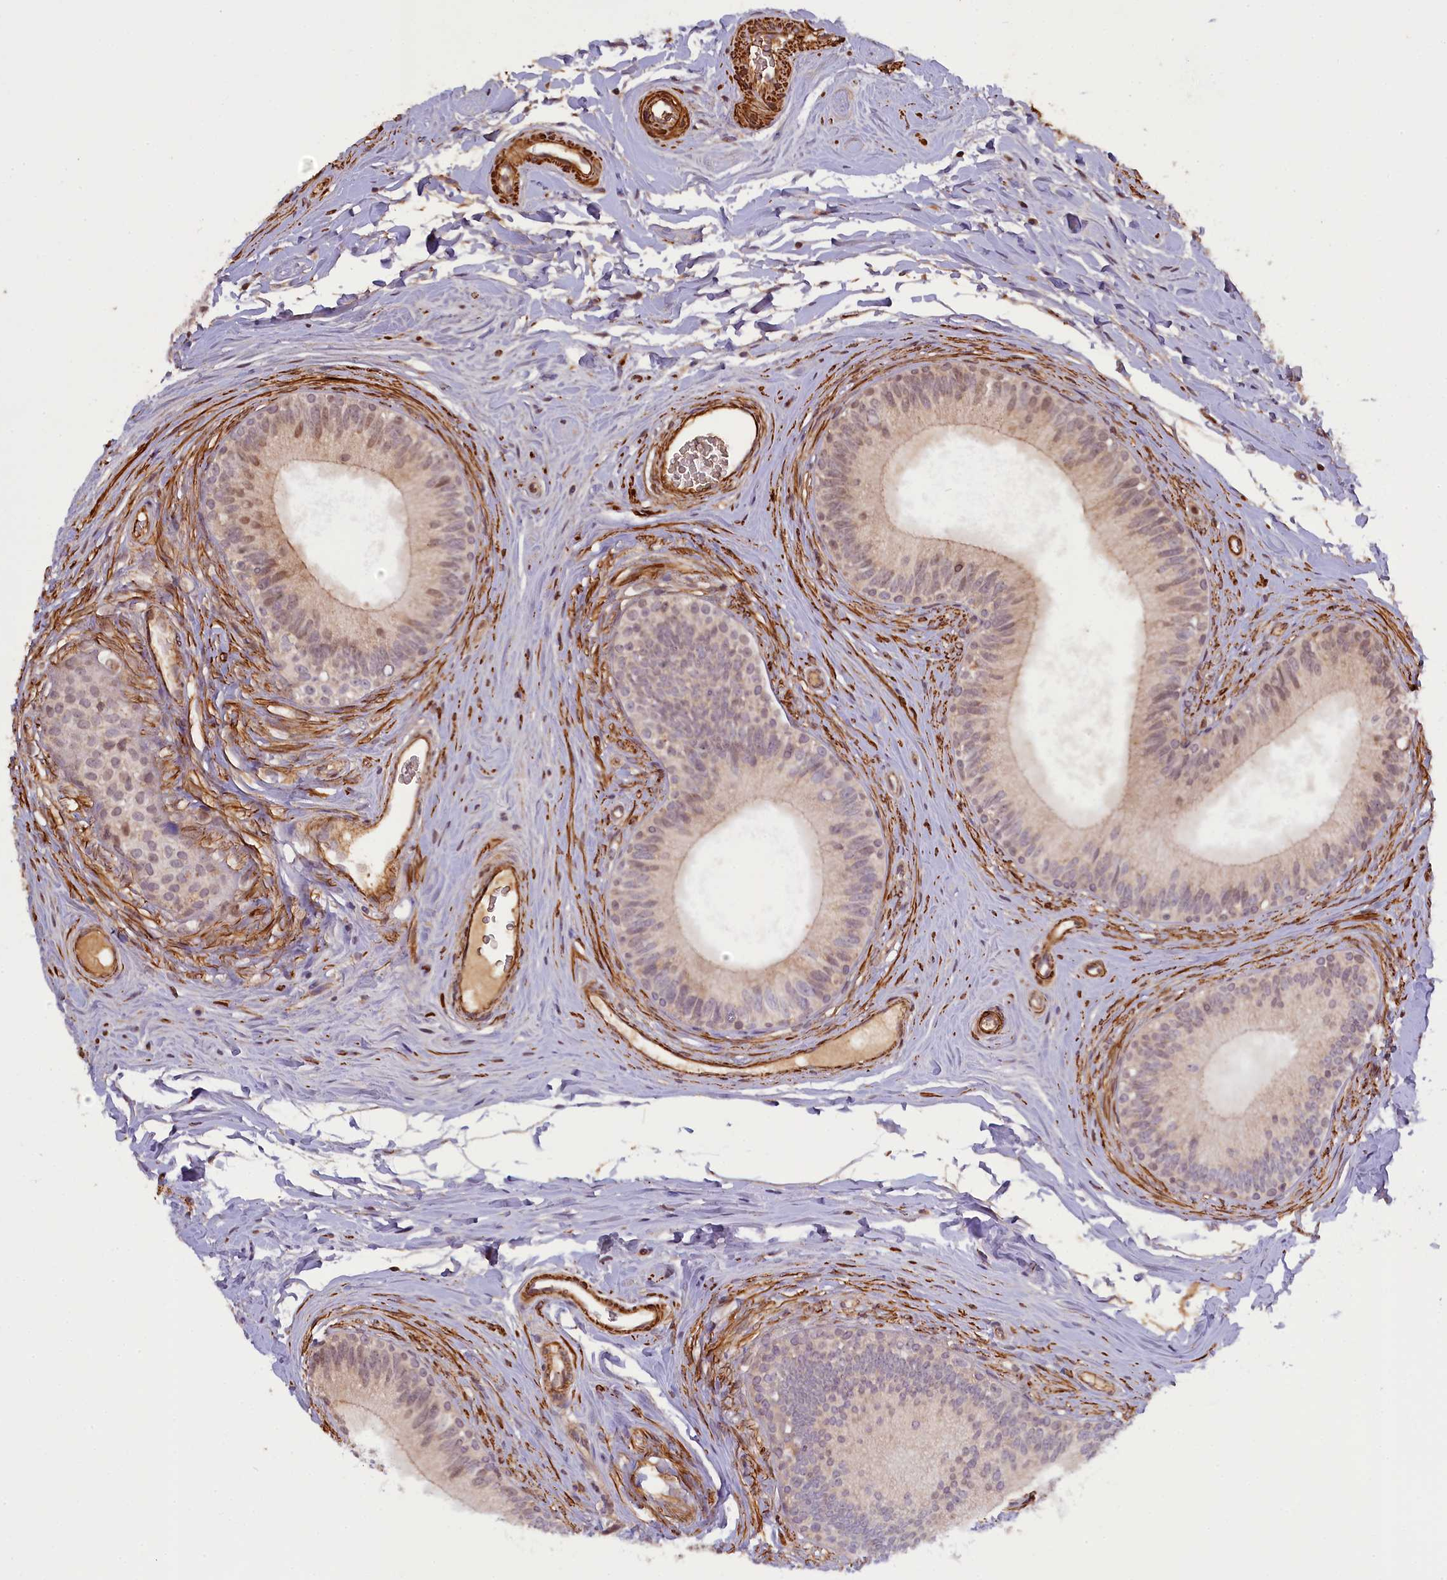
{"staining": {"intensity": "weak", "quantity": "<25%", "location": "cytoplasmic/membranous,nuclear"}, "tissue": "epididymis", "cell_type": "Glandular cells", "image_type": "normal", "snomed": [{"axis": "morphology", "description": "Normal tissue, NOS"}, {"axis": "topography", "description": "Epididymis"}], "caption": "This is a photomicrograph of immunohistochemistry staining of benign epididymis, which shows no staining in glandular cells. (Immunohistochemistry (ihc), brightfield microscopy, high magnification).", "gene": "FUZ", "patient": {"sex": "male", "age": 33}}